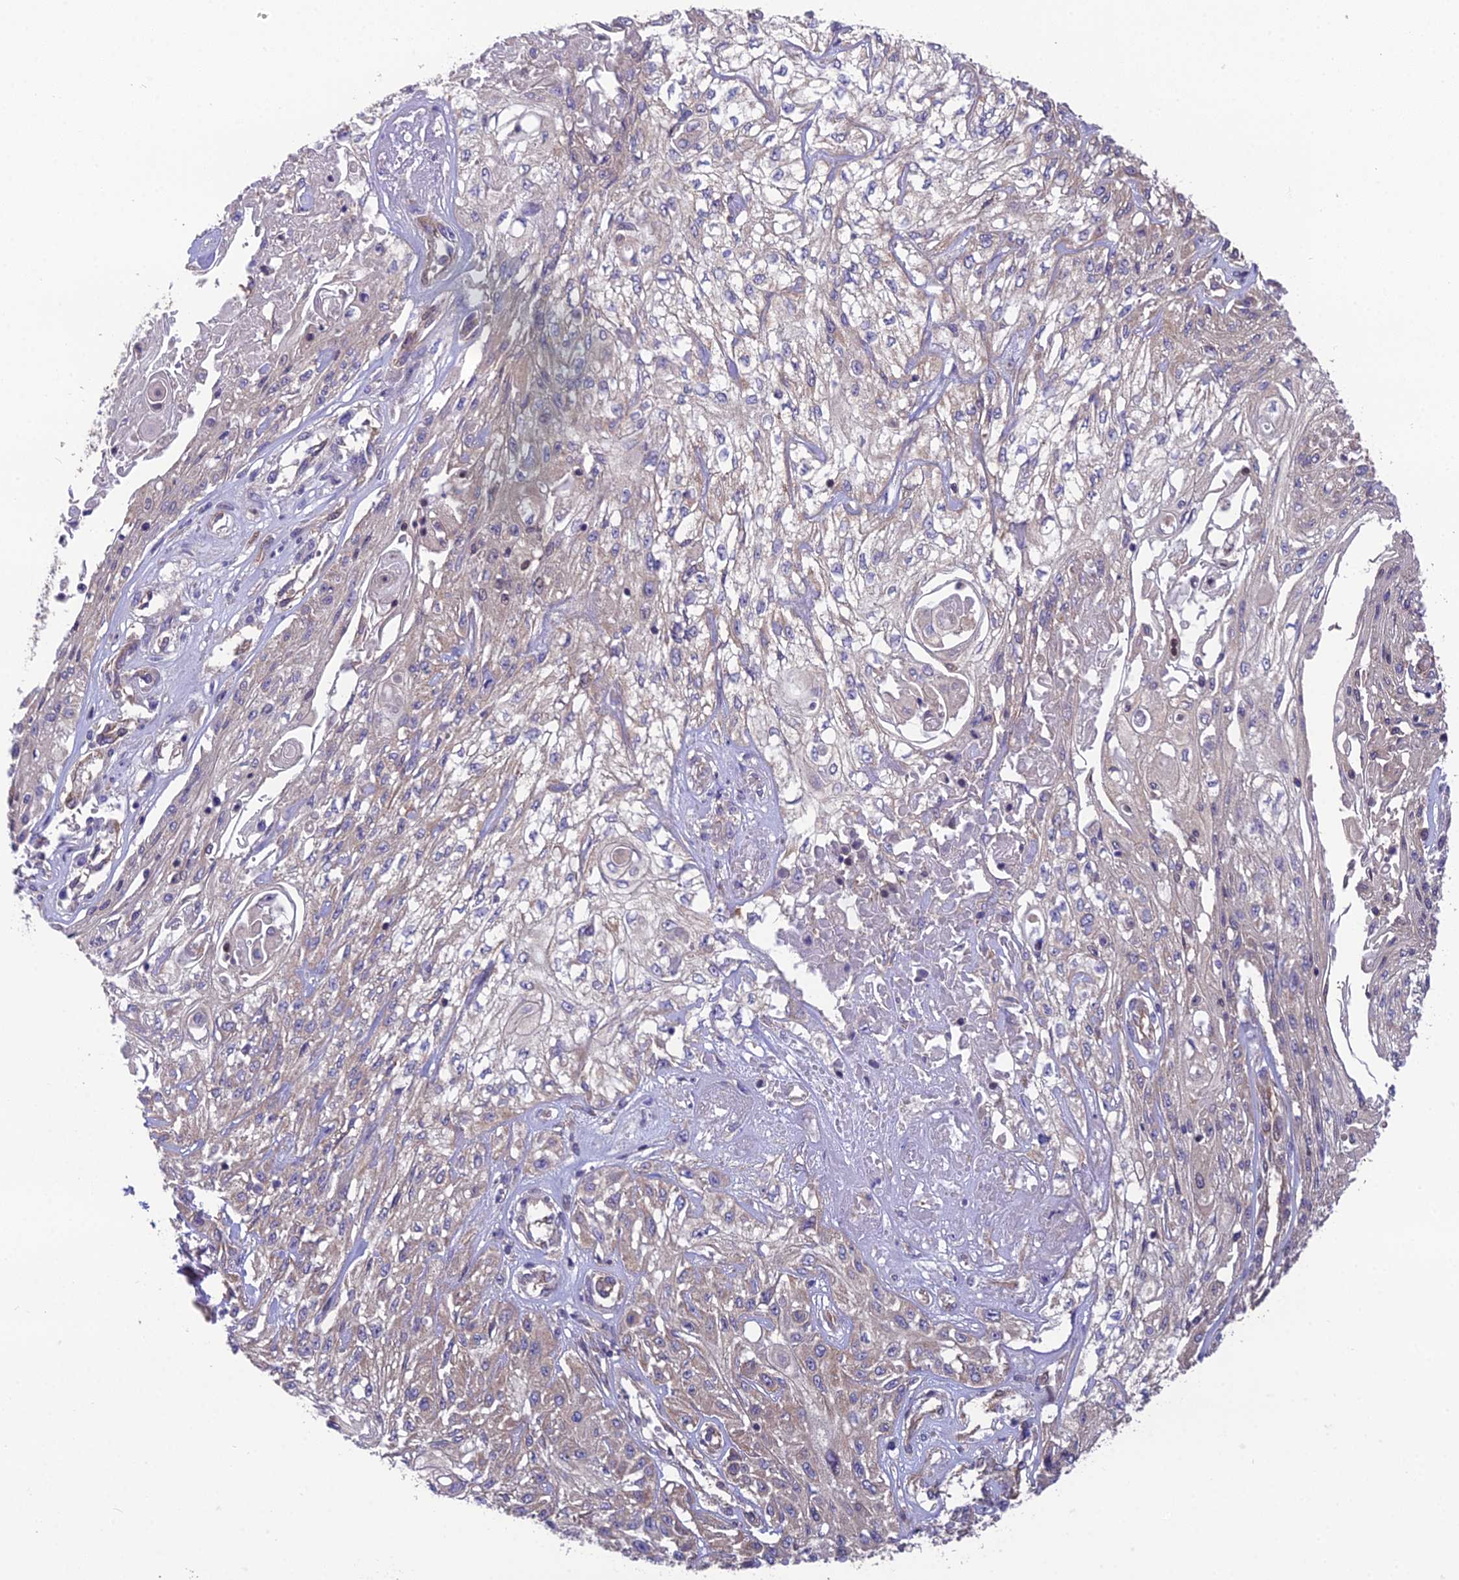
{"staining": {"intensity": "negative", "quantity": "none", "location": "none"}, "tissue": "skin cancer", "cell_type": "Tumor cells", "image_type": "cancer", "snomed": [{"axis": "morphology", "description": "Squamous cell carcinoma, NOS"}, {"axis": "morphology", "description": "Squamous cell carcinoma, metastatic, NOS"}, {"axis": "topography", "description": "Skin"}, {"axis": "topography", "description": "Lymph node"}], "caption": "Tumor cells are negative for protein expression in human skin squamous cell carcinoma.", "gene": "BLOC1S4", "patient": {"sex": "male", "age": 75}}